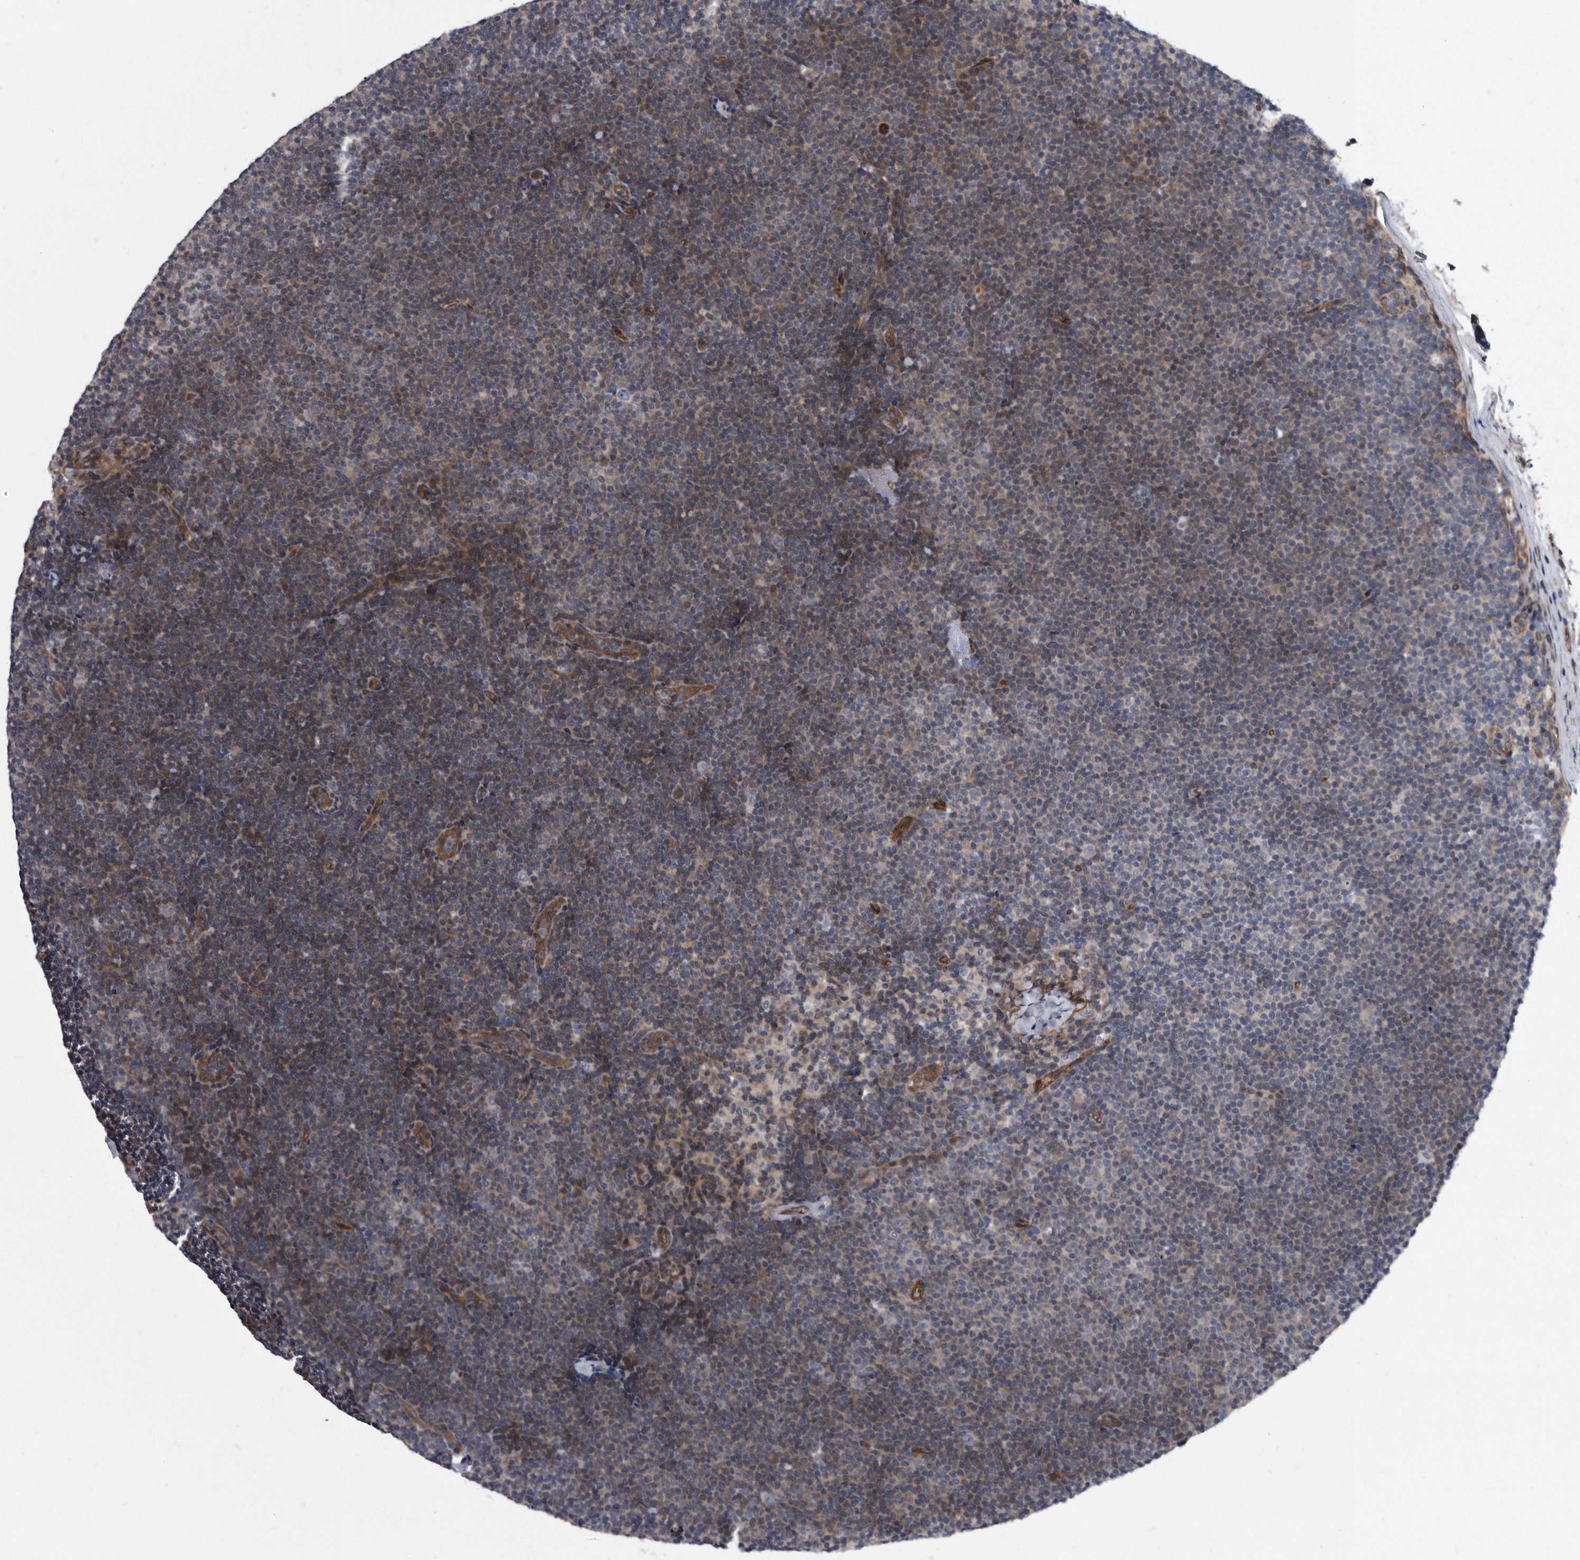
{"staining": {"intensity": "weak", "quantity": "<25%", "location": "cytoplasmic/membranous"}, "tissue": "lymphoma", "cell_type": "Tumor cells", "image_type": "cancer", "snomed": [{"axis": "morphology", "description": "Malignant lymphoma, non-Hodgkin's type, Low grade"}, {"axis": "topography", "description": "Lymph node"}], "caption": "This is an immunohistochemistry (IHC) micrograph of human low-grade malignant lymphoma, non-Hodgkin's type. There is no expression in tumor cells.", "gene": "ARMCX1", "patient": {"sex": "female", "age": 53}}